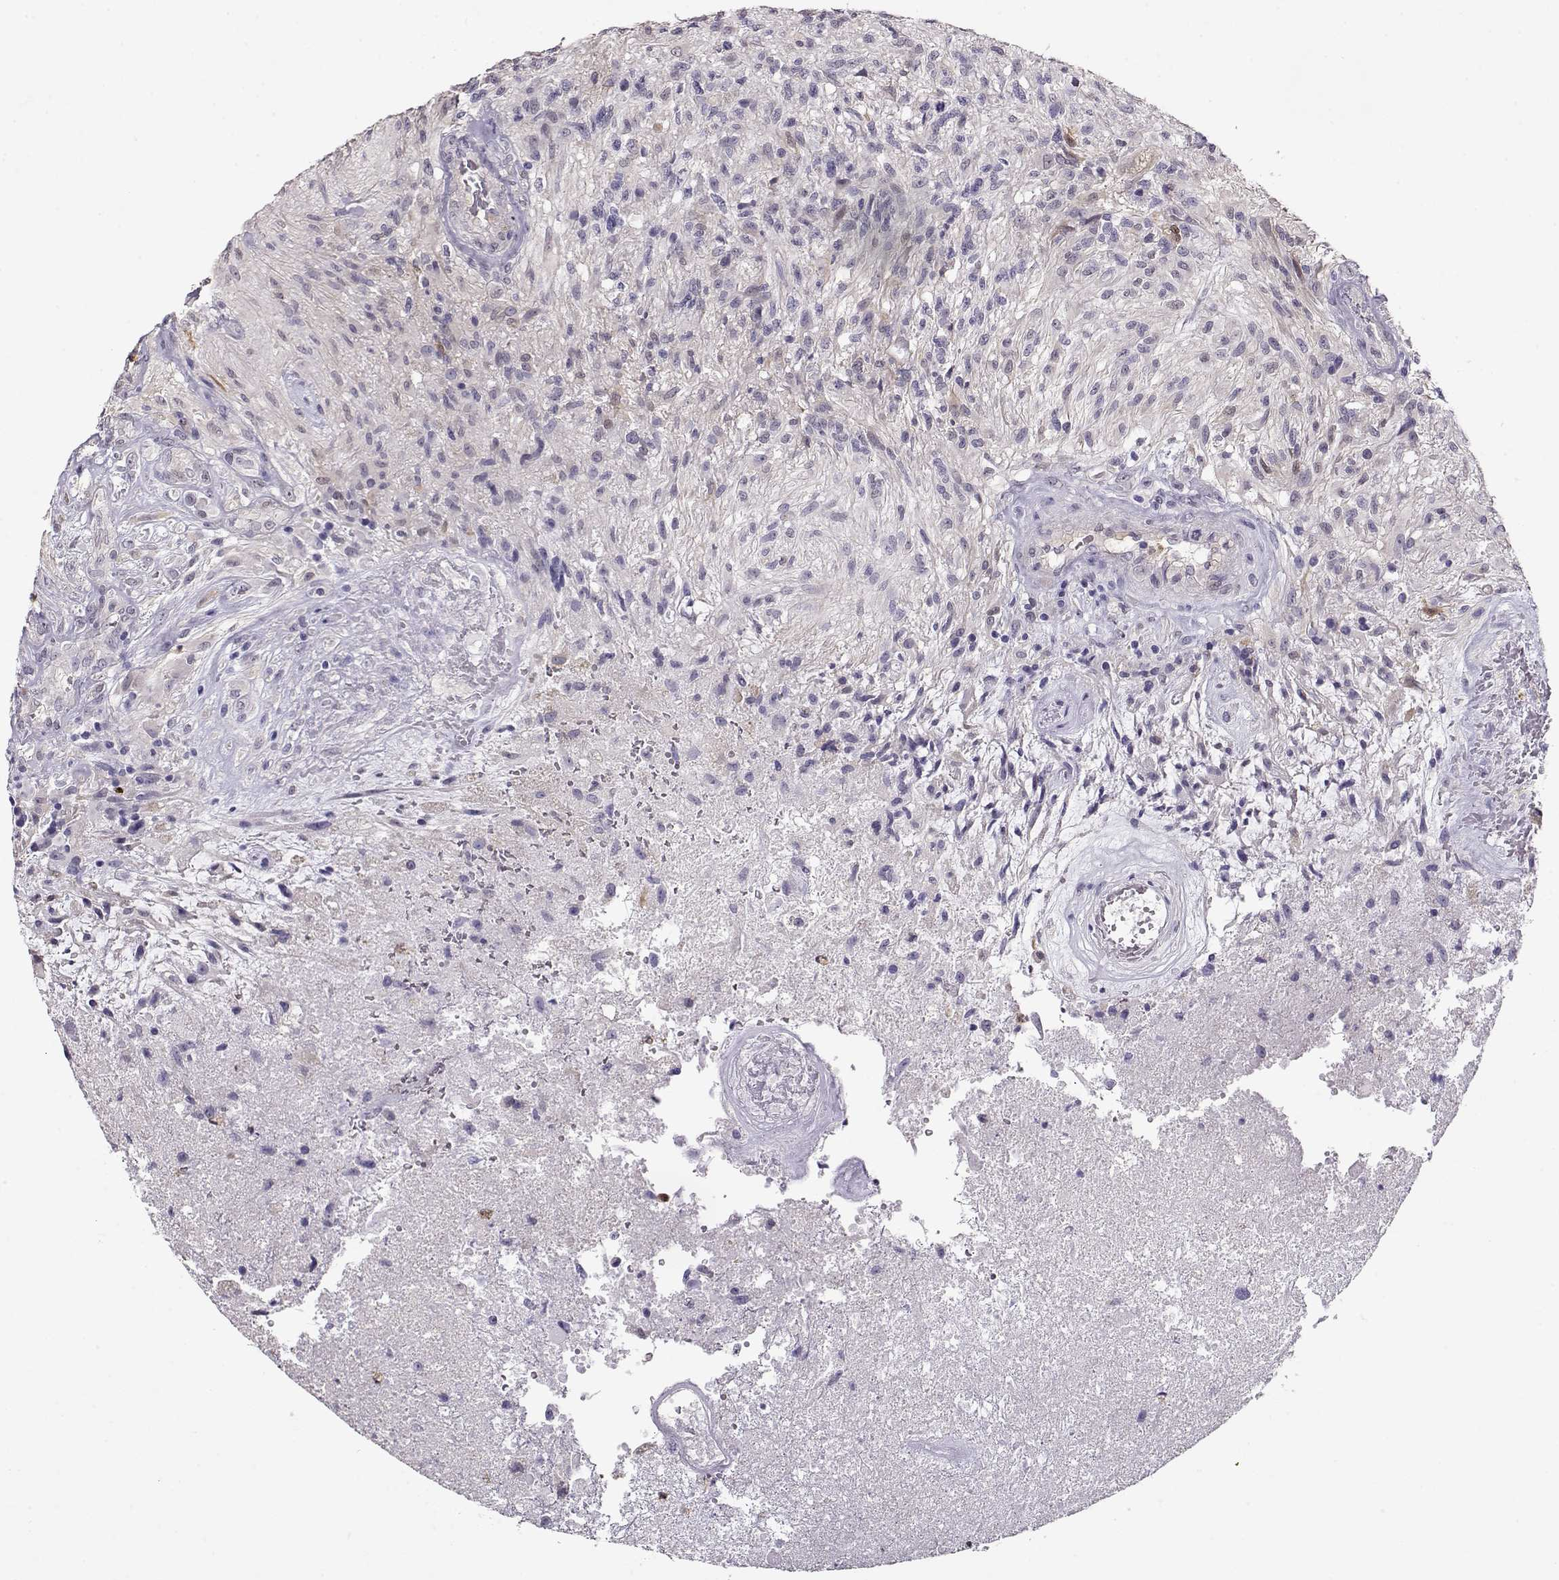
{"staining": {"intensity": "negative", "quantity": "none", "location": "none"}, "tissue": "glioma", "cell_type": "Tumor cells", "image_type": "cancer", "snomed": [{"axis": "morphology", "description": "Glioma, malignant, High grade"}, {"axis": "topography", "description": "Brain"}], "caption": "A photomicrograph of human glioma is negative for staining in tumor cells.", "gene": "CCR8", "patient": {"sex": "male", "age": 56}}